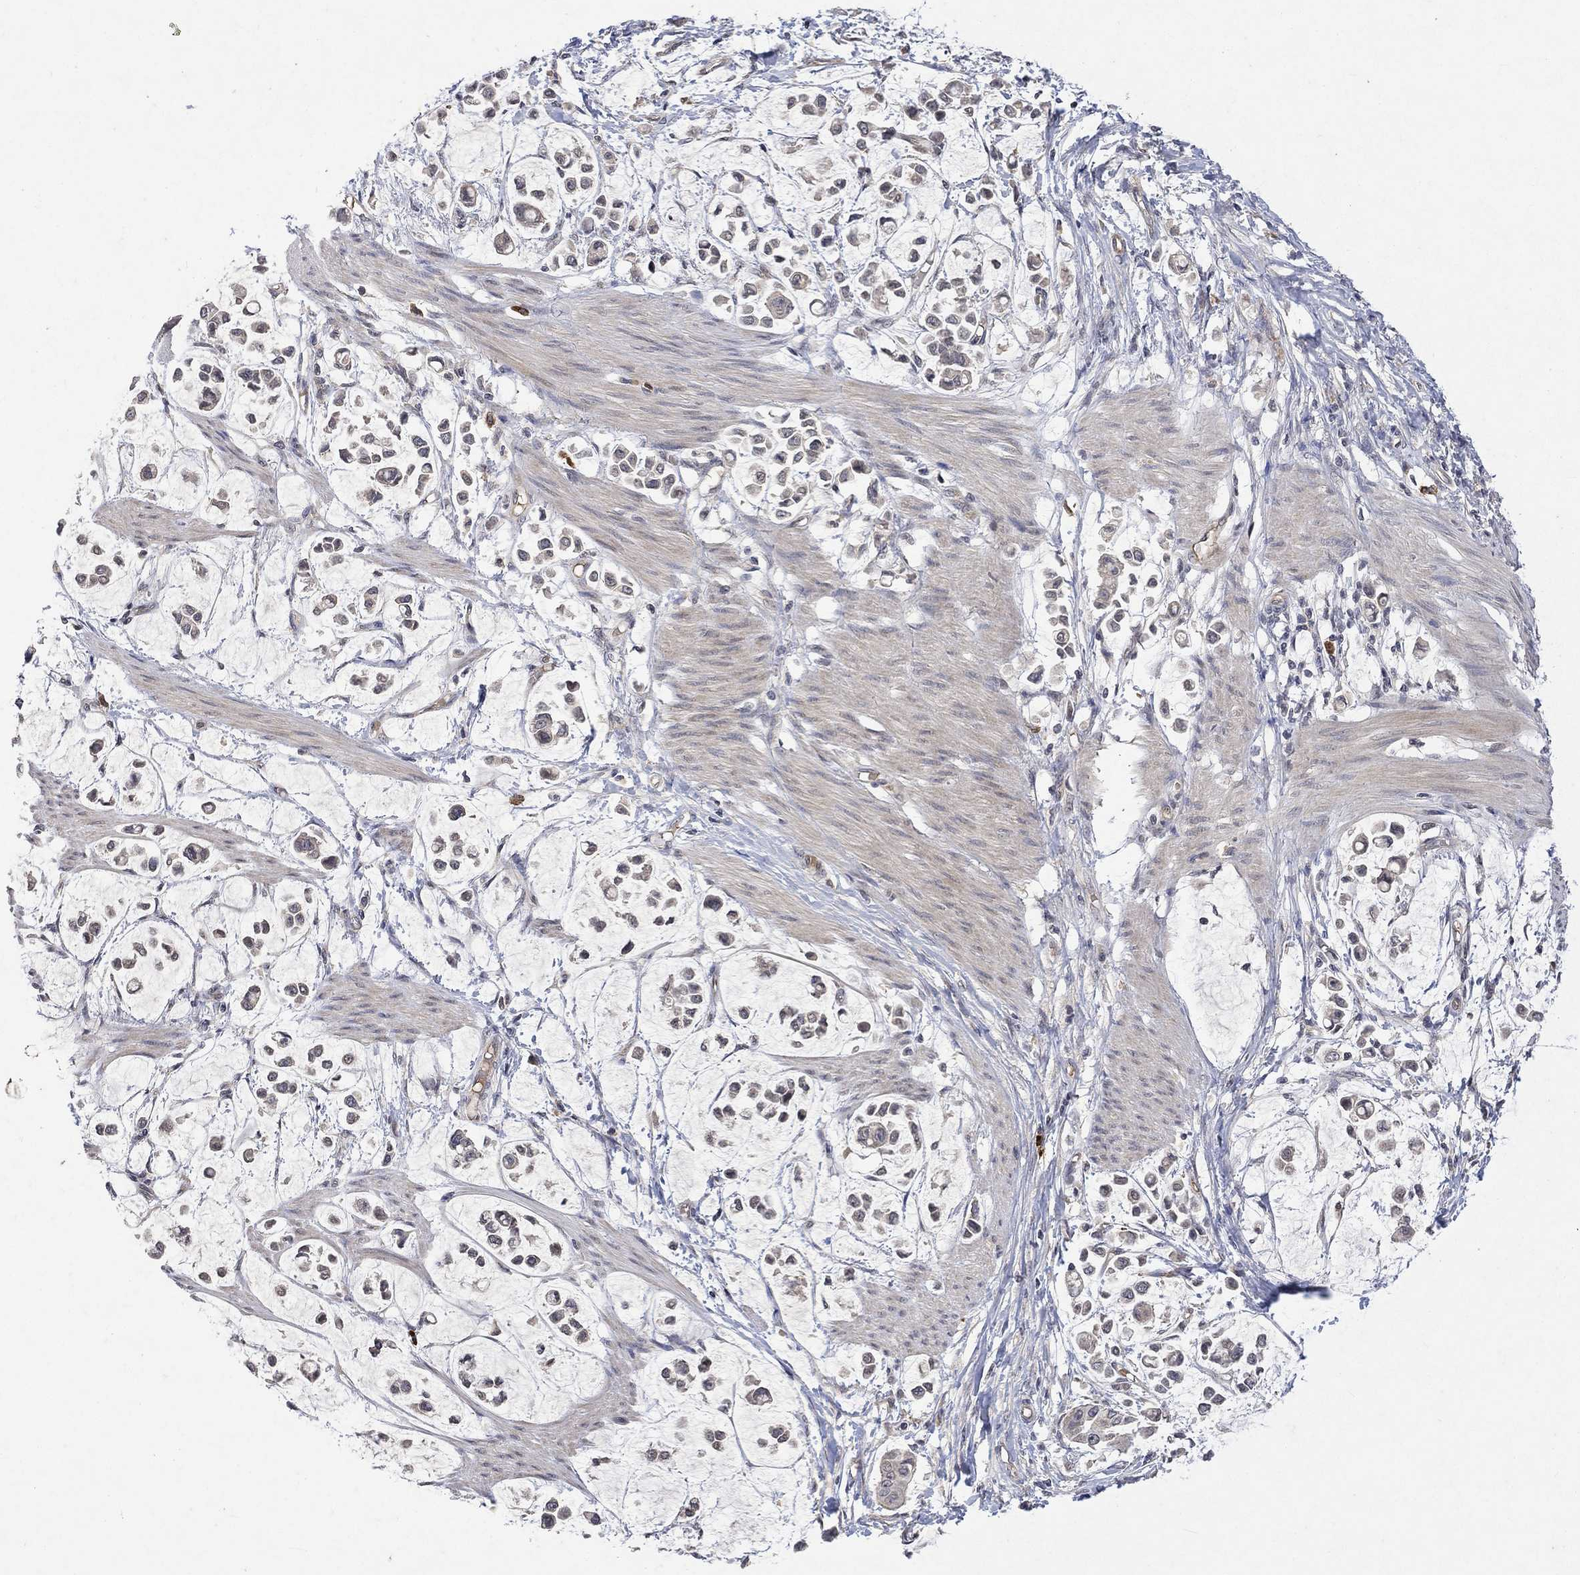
{"staining": {"intensity": "weak", "quantity": "<25%", "location": "cytoplasmic/membranous"}, "tissue": "stomach cancer", "cell_type": "Tumor cells", "image_type": "cancer", "snomed": [{"axis": "morphology", "description": "Adenocarcinoma, NOS"}, {"axis": "topography", "description": "Stomach"}], "caption": "Immunohistochemistry (IHC) photomicrograph of neoplastic tissue: human adenocarcinoma (stomach) stained with DAB (3,3'-diaminobenzidine) reveals no significant protein expression in tumor cells. (DAB (3,3'-diaminobenzidine) immunohistochemistry (IHC), high magnification).", "gene": "GRIN2D", "patient": {"sex": "male", "age": 82}}